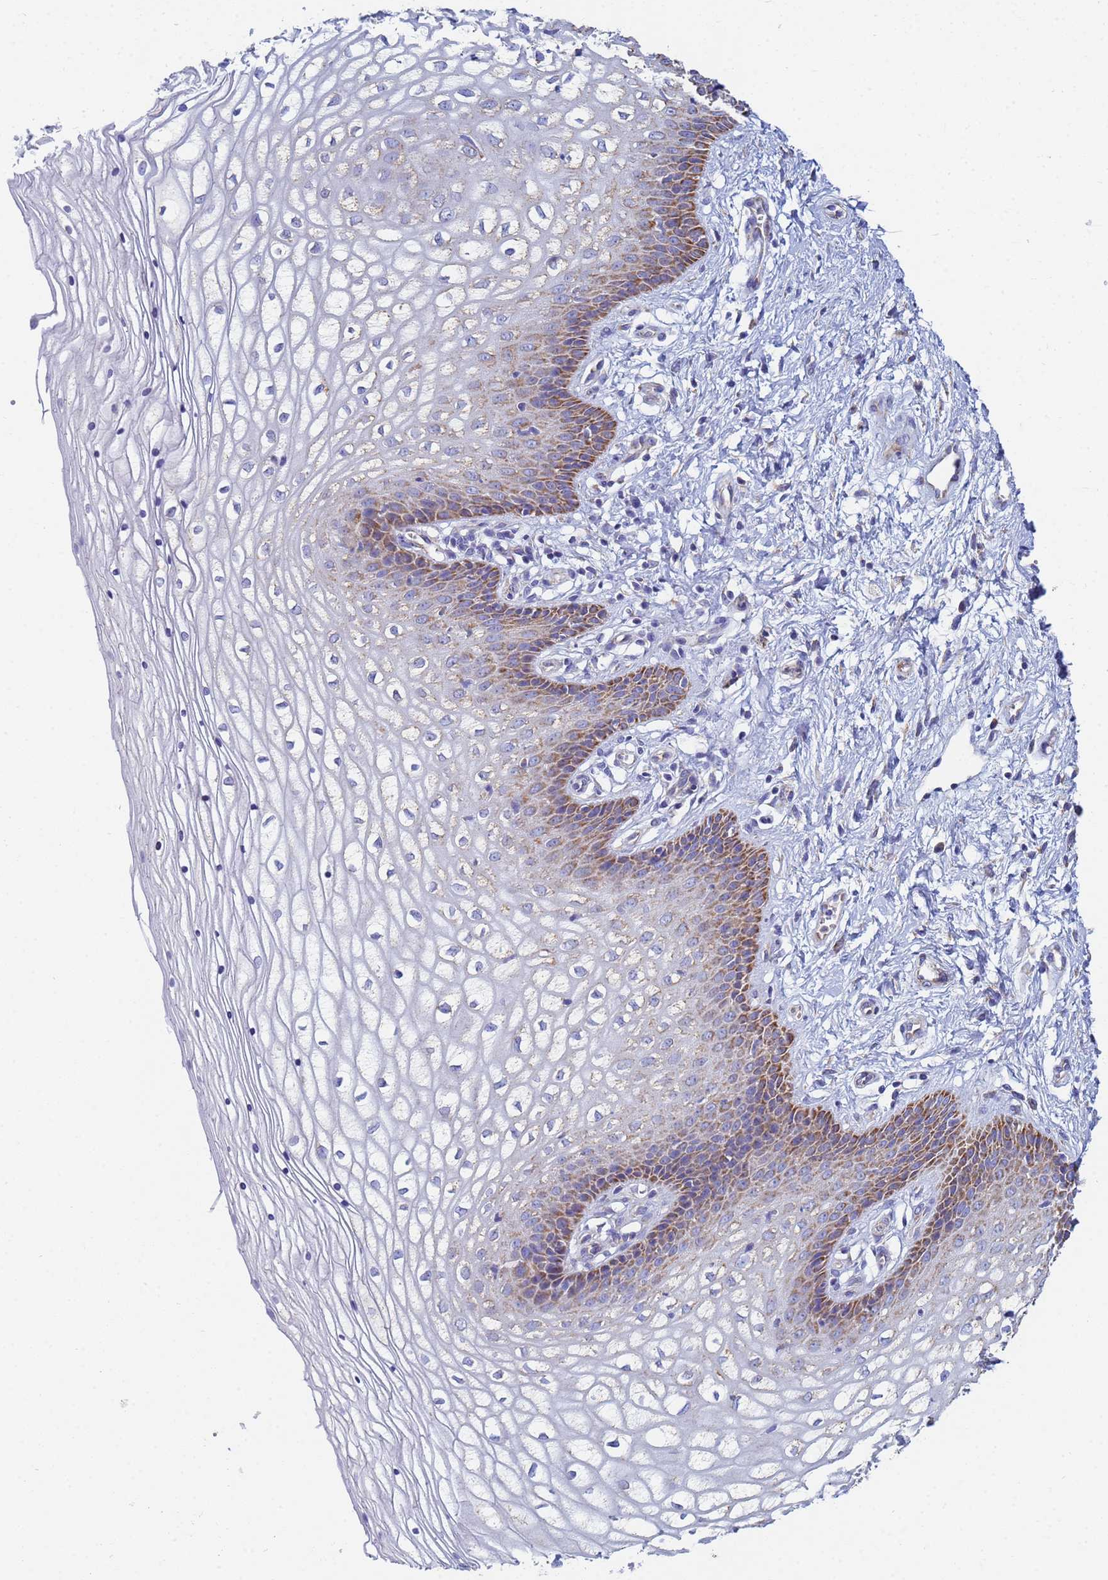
{"staining": {"intensity": "moderate", "quantity": "25%-75%", "location": "cytoplasmic/membranous"}, "tissue": "vagina", "cell_type": "Squamous epithelial cells", "image_type": "normal", "snomed": [{"axis": "morphology", "description": "Normal tissue, NOS"}, {"axis": "topography", "description": "Vagina"}], "caption": "Brown immunohistochemical staining in normal human vagina shows moderate cytoplasmic/membranous staining in approximately 25%-75% of squamous epithelial cells.", "gene": "UQCRHL", "patient": {"sex": "female", "age": 34}}